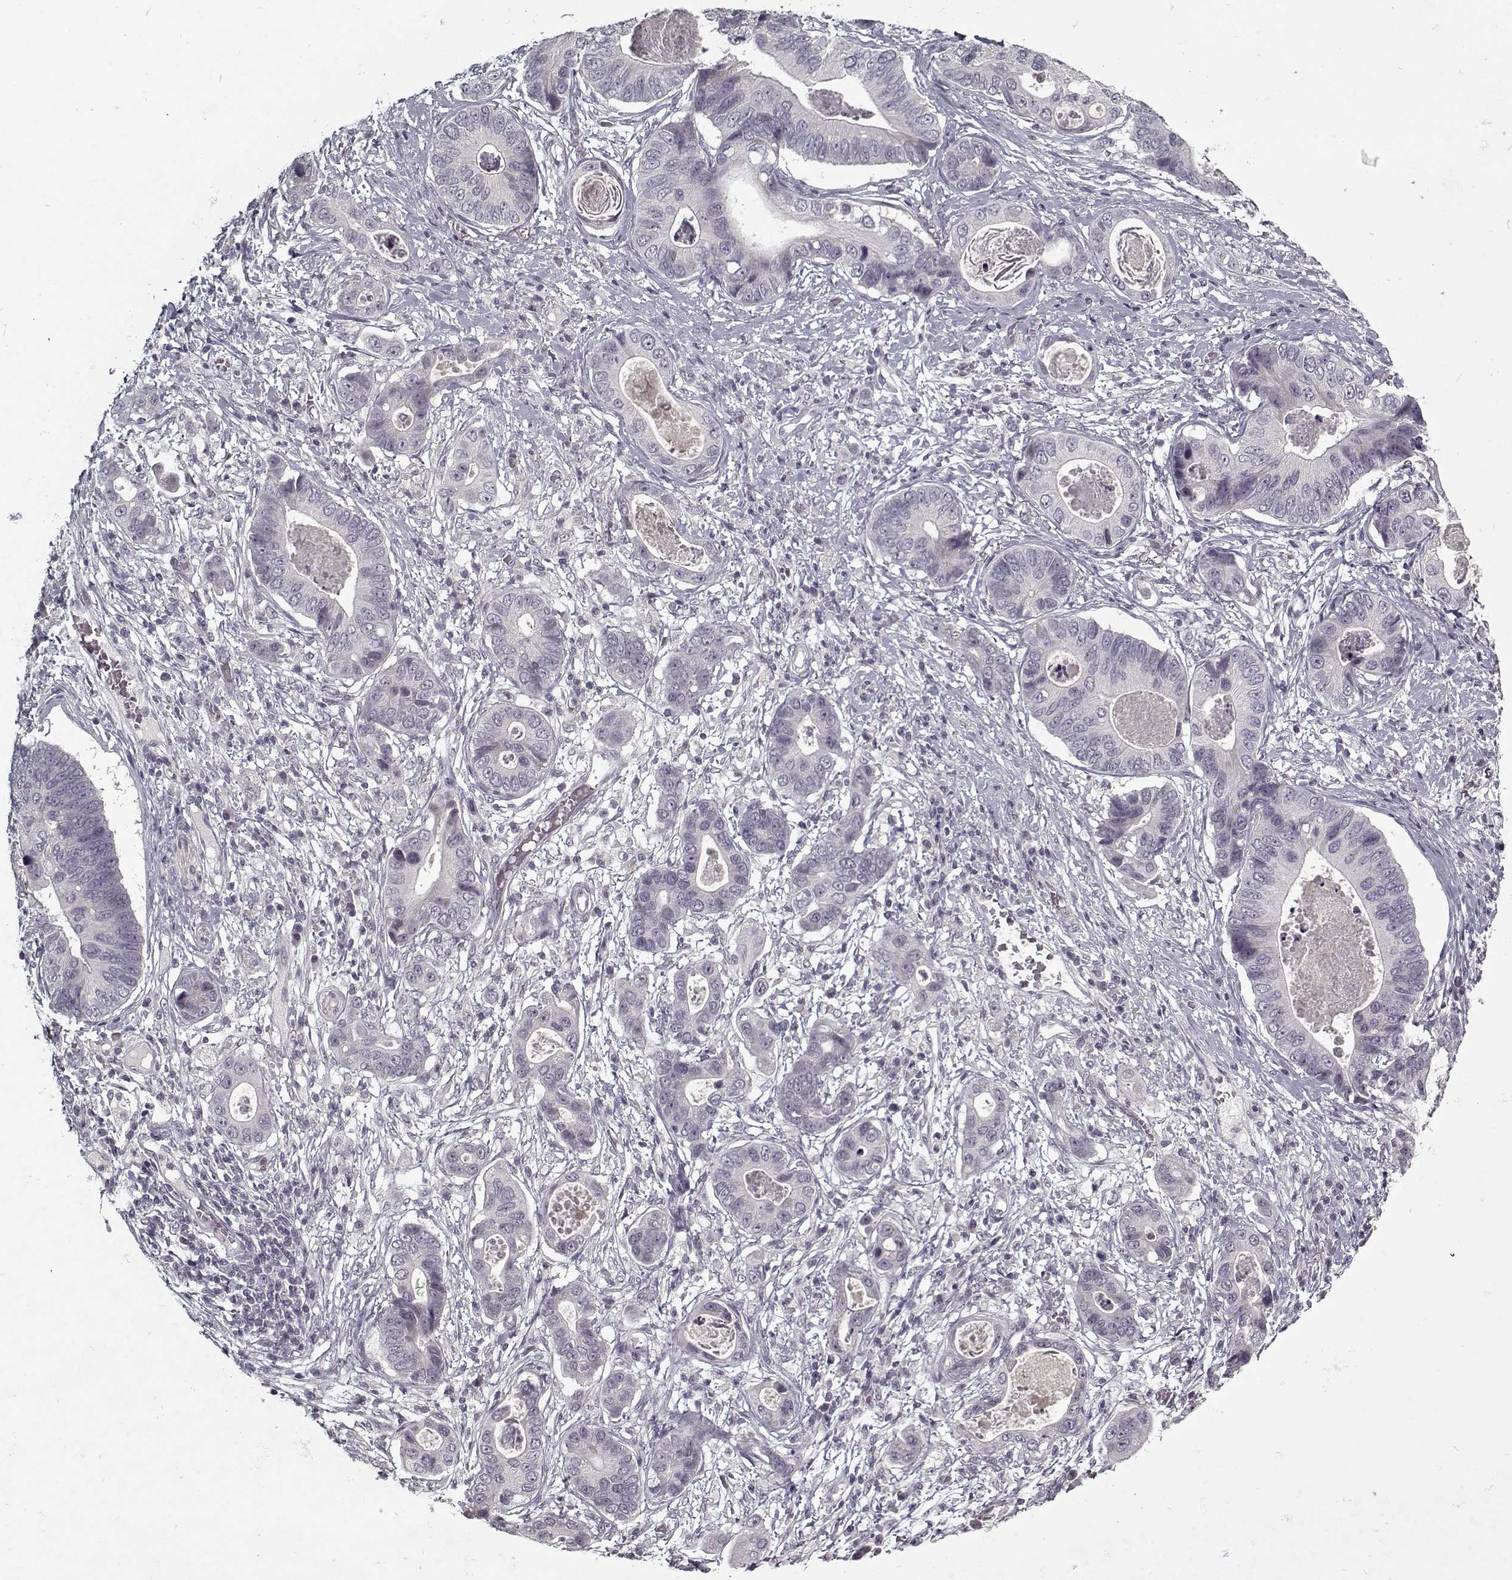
{"staining": {"intensity": "negative", "quantity": "none", "location": "none"}, "tissue": "stomach cancer", "cell_type": "Tumor cells", "image_type": "cancer", "snomed": [{"axis": "morphology", "description": "Adenocarcinoma, NOS"}, {"axis": "topography", "description": "Stomach"}], "caption": "The image displays no significant staining in tumor cells of stomach cancer.", "gene": "LAMA2", "patient": {"sex": "male", "age": 84}}